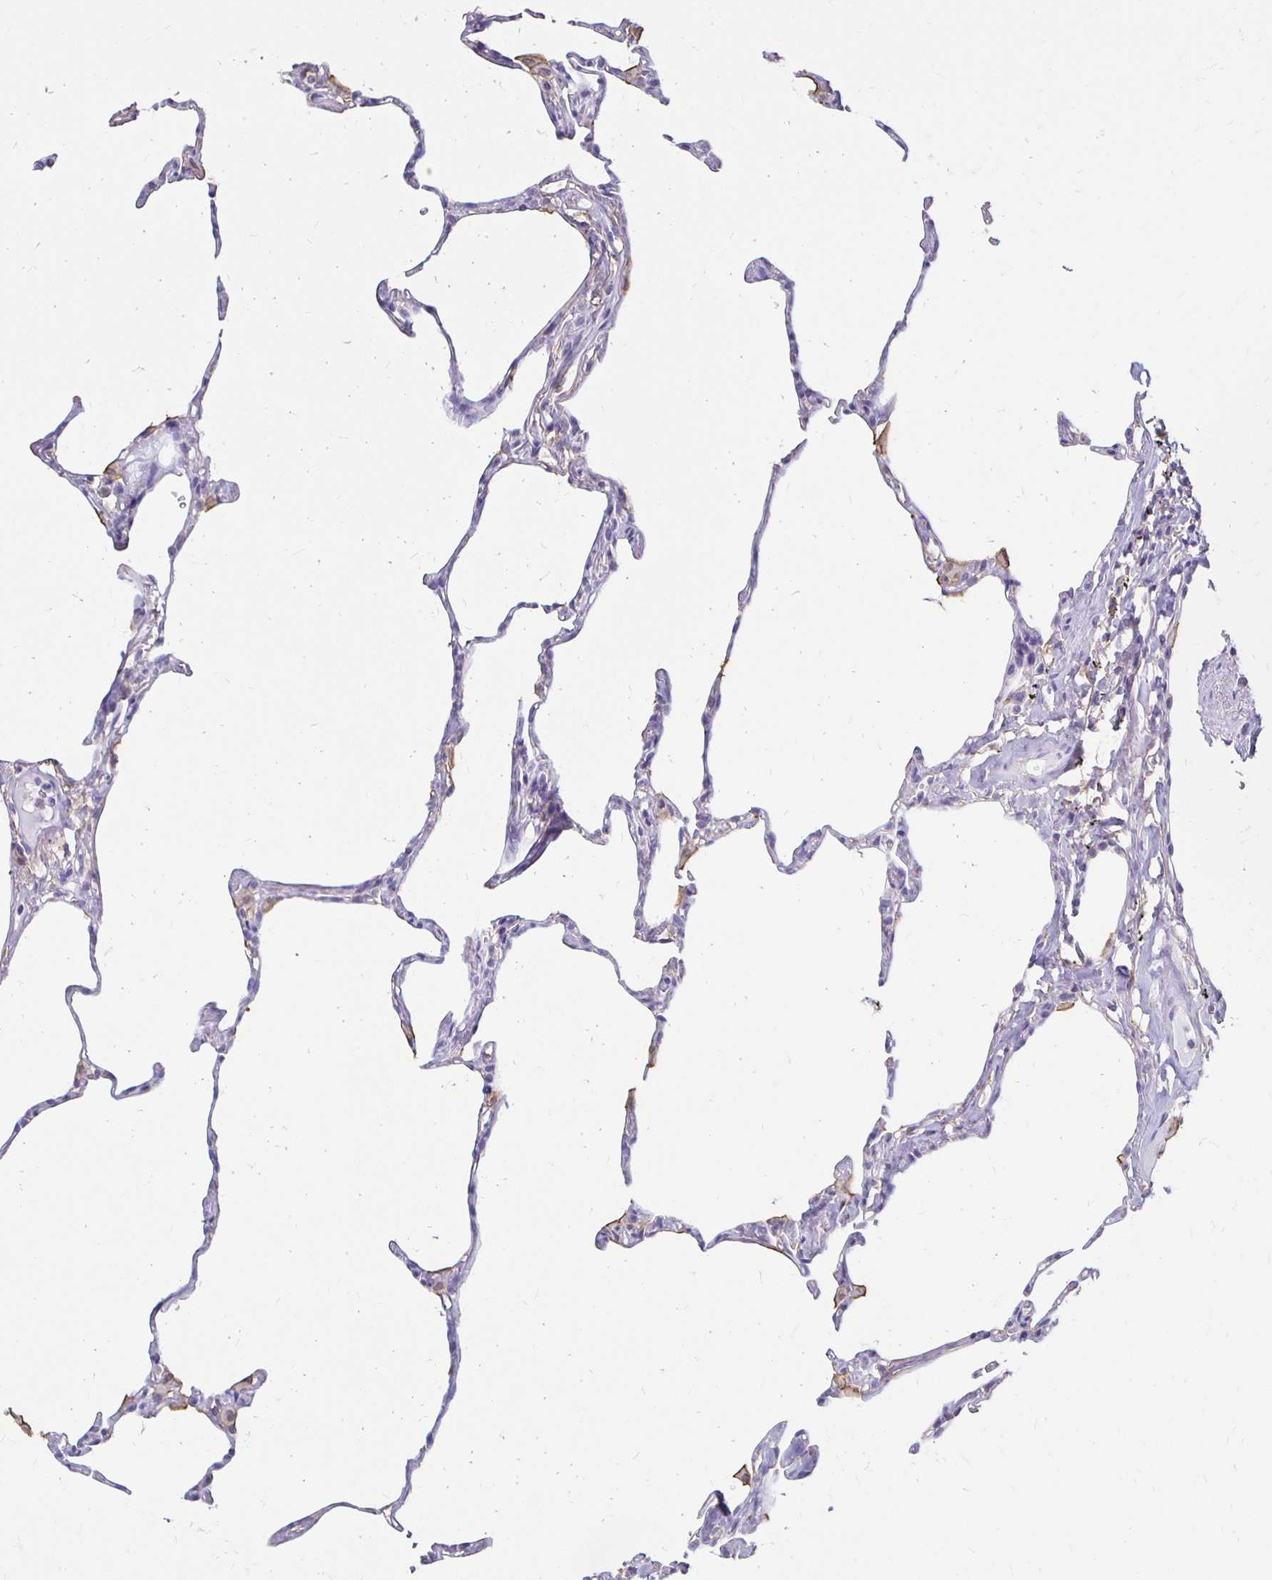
{"staining": {"intensity": "negative", "quantity": "none", "location": "none"}, "tissue": "lung", "cell_type": "Alveolar cells", "image_type": "normal", "snomed": [{"axis": "morphology", "description": "Normal tissue, NOS"}, {"axis": "topography", "description": "Lung"}], "caption": "A high-resolution image shows IHC staining of unremarkable lung, which exhibits no significant staining in alveolar cells. (DAB immunohistochemistry (IHC) with hematoxylin counter stain).", "gene": "TAS1R3", "patient": {"sex": "male", "age": 65}}